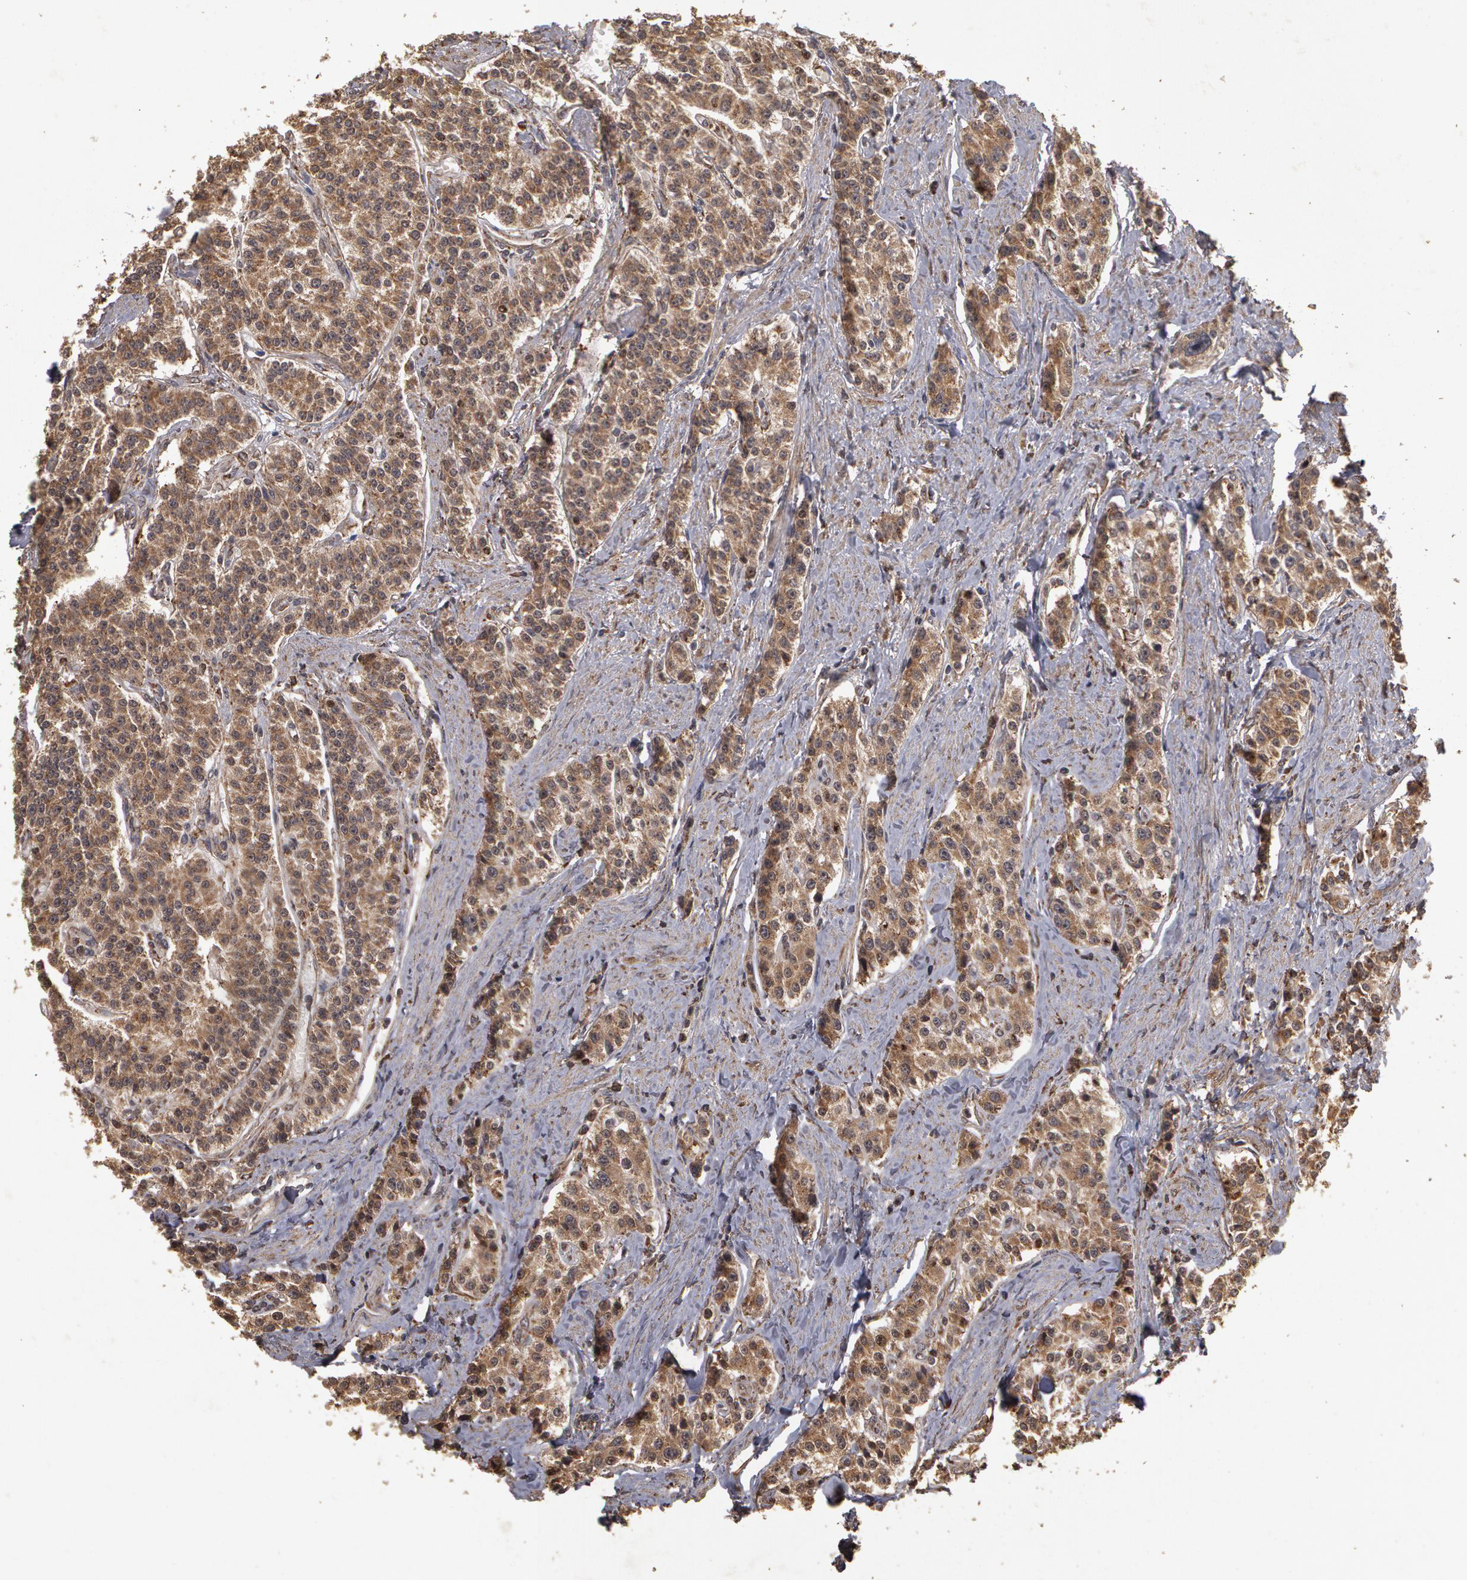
{"staining": {"intensity": "weak", "quantity": ">75%", "location": "cytoplasmic/membranous"}, "tissue": "carcinoid", "cell_type": "Tumor cells", "image_type": "cancer", "snomed": [{"axis": "morphology", "description": "Carcinoid, malignant, NOS"}, {"axis": "topography", "description": "Stomach"}], "caption": "An immunohistochemistry (IHC) photomicrograph of tumor tissue is shown. Protein staining in brown shows weak cytoplasmic/membranous positivity in carcinoid within tumor cells. Nuclei are stained in blue.", "gene": "CALR", "patient": {"sex": "female", "age": 76}}